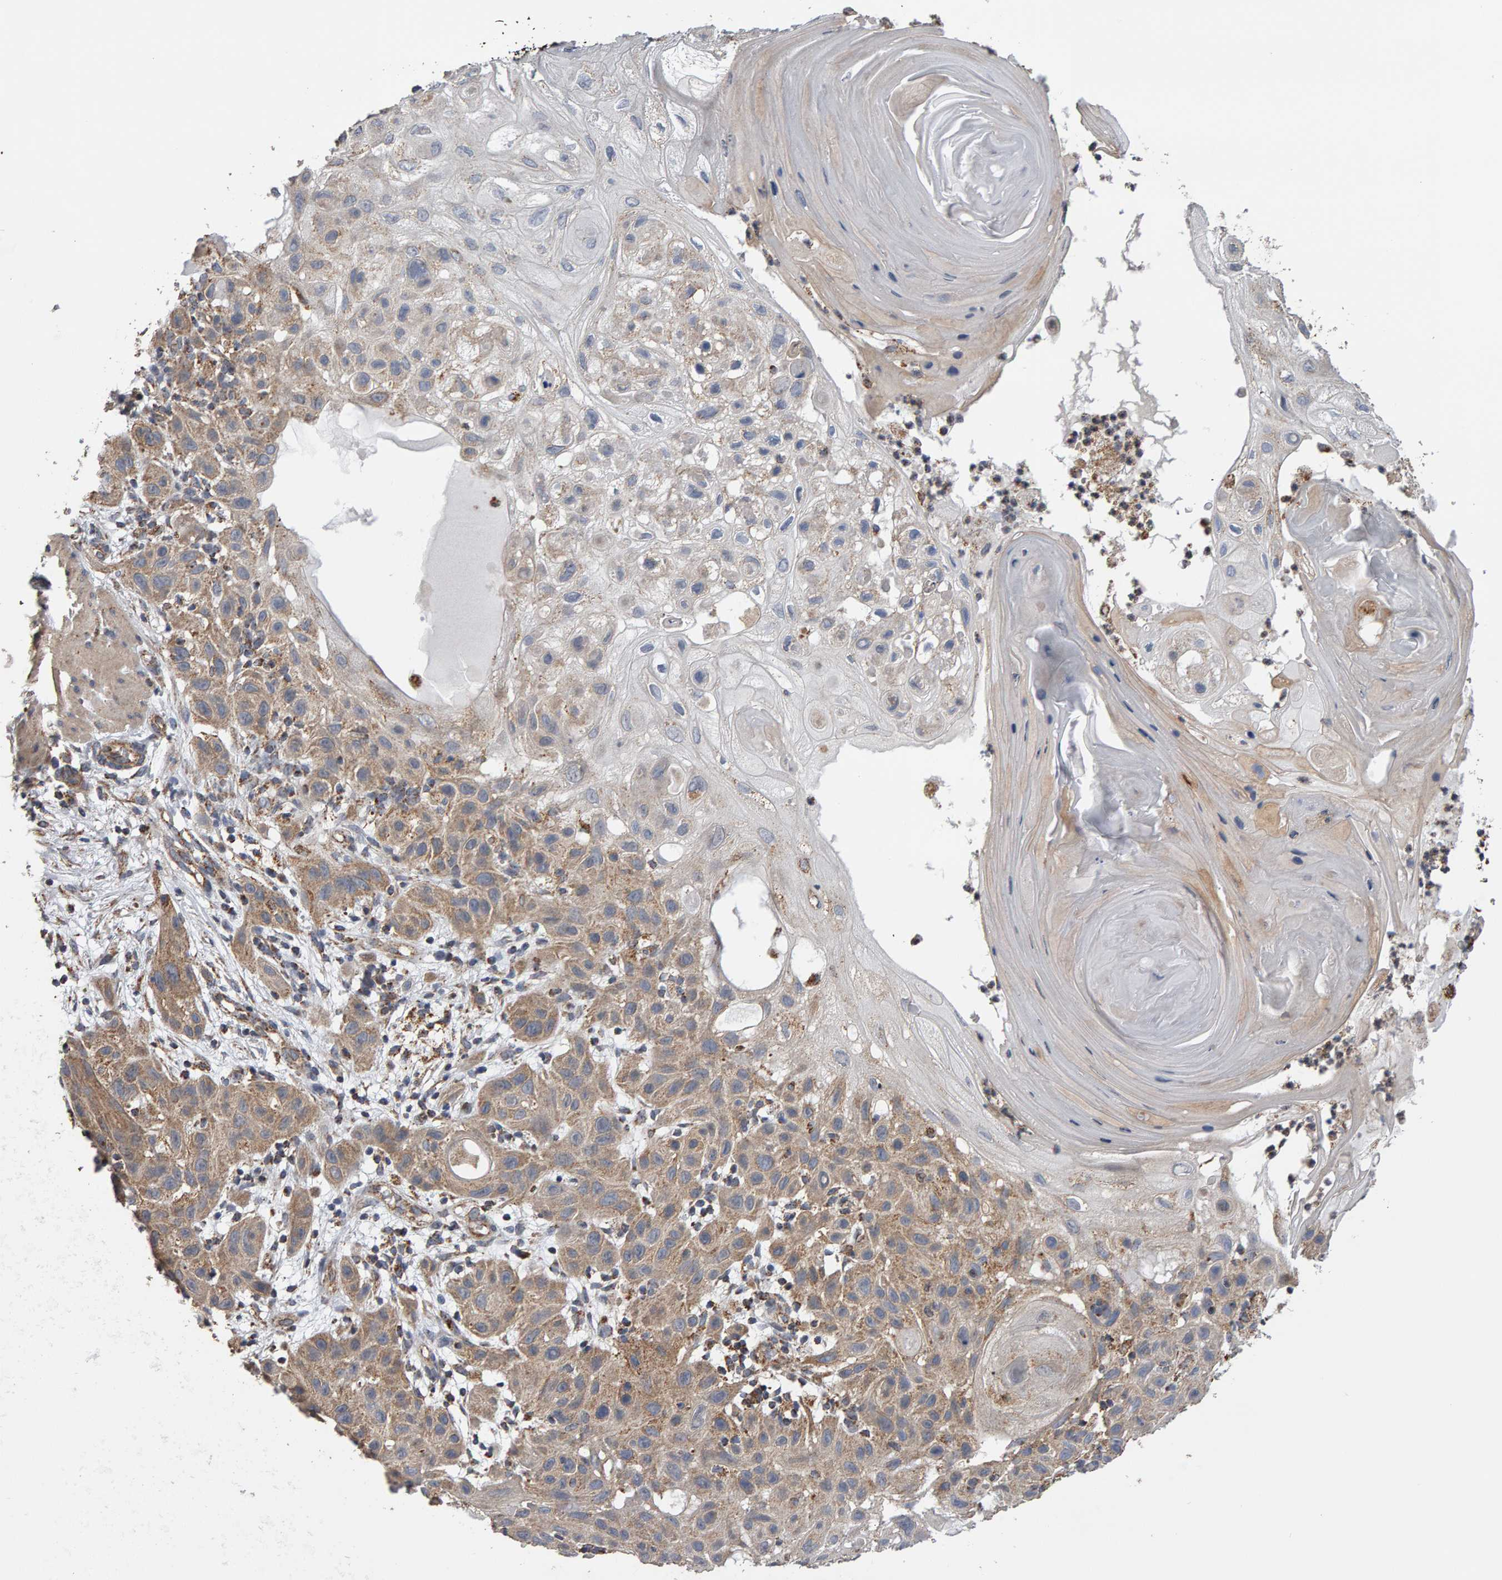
{"staining": {"intensity": "moderate", "quantity": "25%-75%", "location": "cytoplasmic/membranous"}, "tissue": "skin cancer", "cell_type": "Tumor cells", "image_type": "cancer", "snomed": [{"axis": "morphology", "description": "Squamous cell carcinoma, NOS"}, {"axis": "topography", "description": "Skin"}], "caption": "Skin squamous cell carcinoma tissue demonstrates moderate cytoplasmic/membranous staining in approximately 25%-75% of tumor cells, visualized by immunohistochemistry. Ihc stains the protein in brown and the nuclei are stained blue.", "gene": "TOM1L1", "patient": {"sex": "female", "age": 96}}